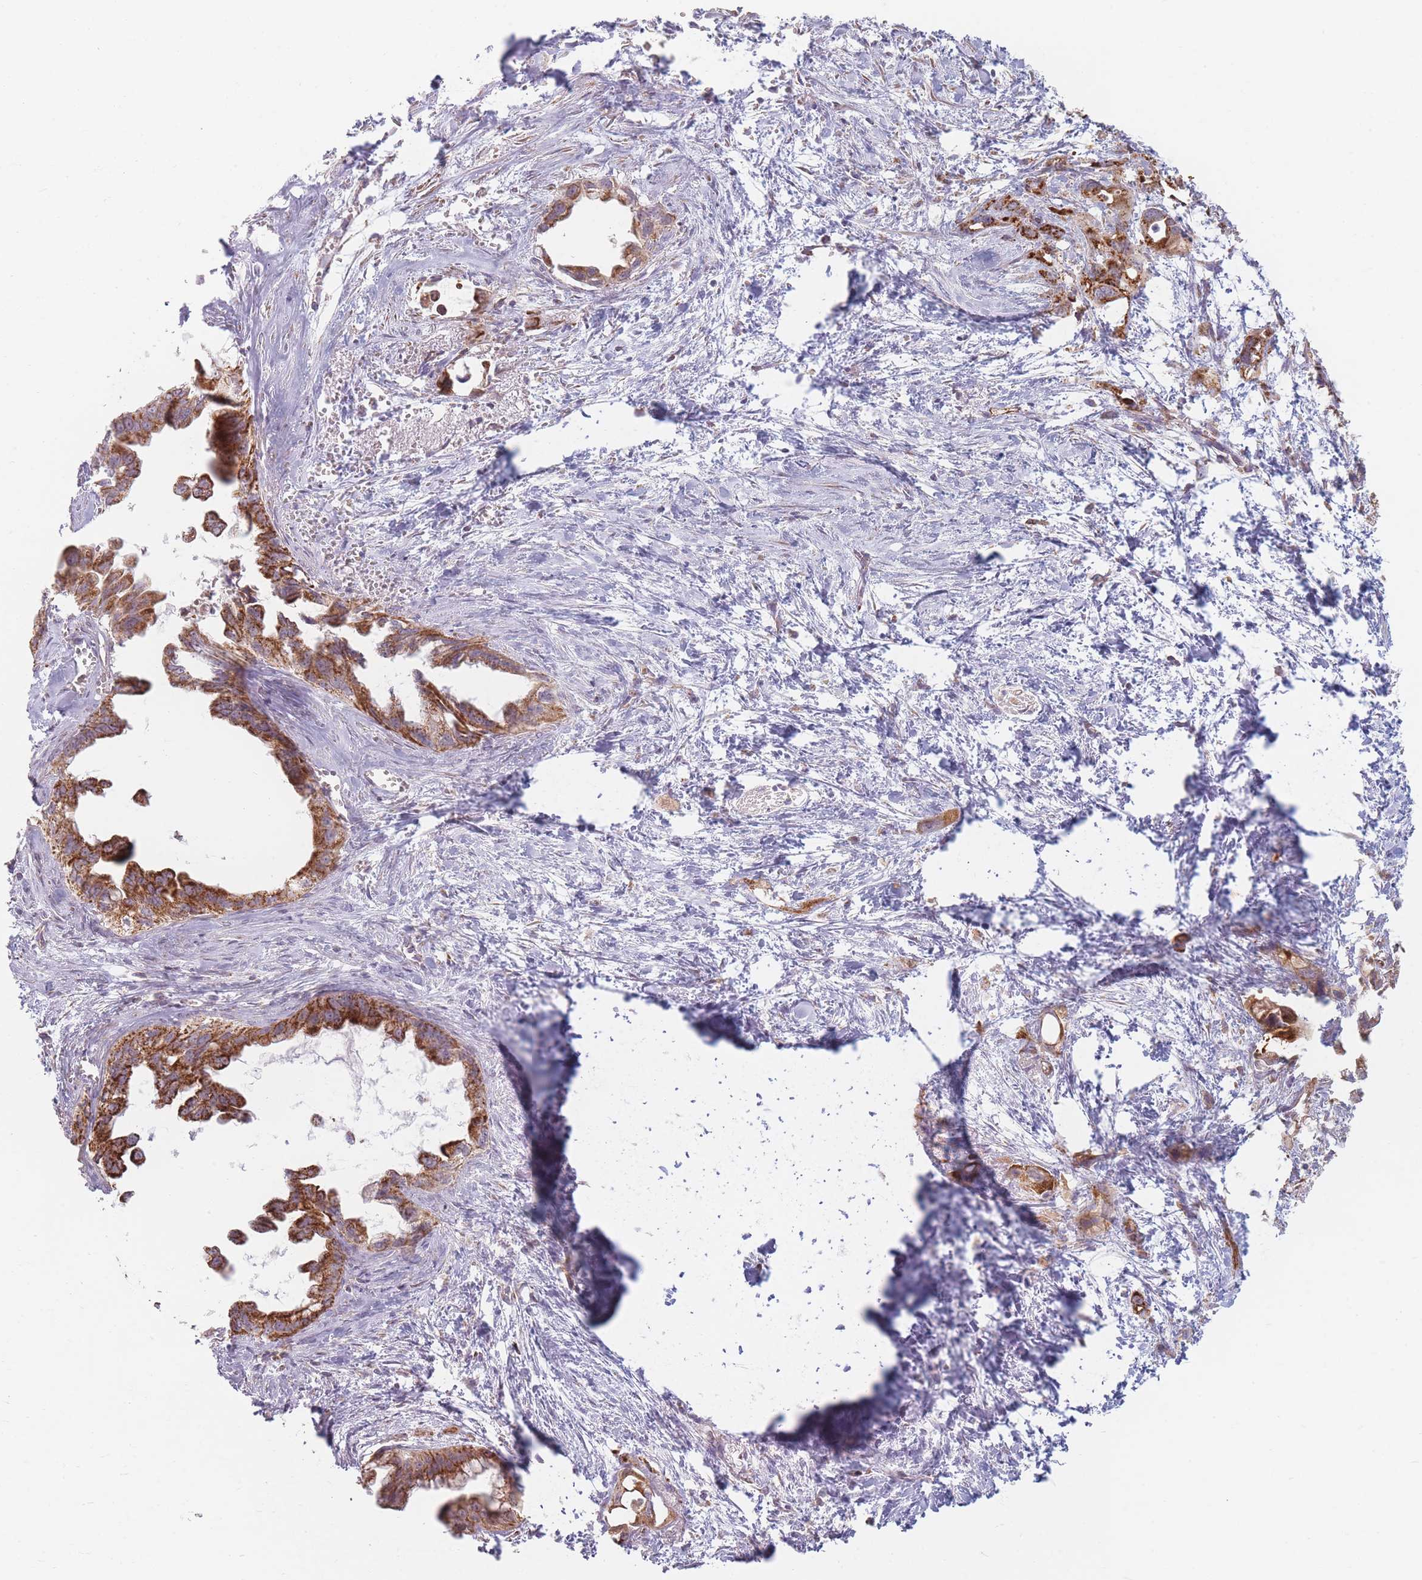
{"staining": {"intensity": "strong", "quantity": ">75%", "location": "cytoplasmic/membranous"}, "tissue": "pancreatic cancer", "cell_type": "Tumor cells", "image_type": "cancer", "snomed": [{"axis": "morphology", "description": "Adenocarcinoma, NOS"}, {"axis": "topography", "description": "Pancreas"}], "caption": "This image exhibits immunohistochemistry staining of human pancreatic cancer (adenocarcinoma), with high strong cytoplasmic/membranous staining in about >75% of tumor cells.", "gene": "ESRP2", "patient": {"sex": "male", "age": 61}}